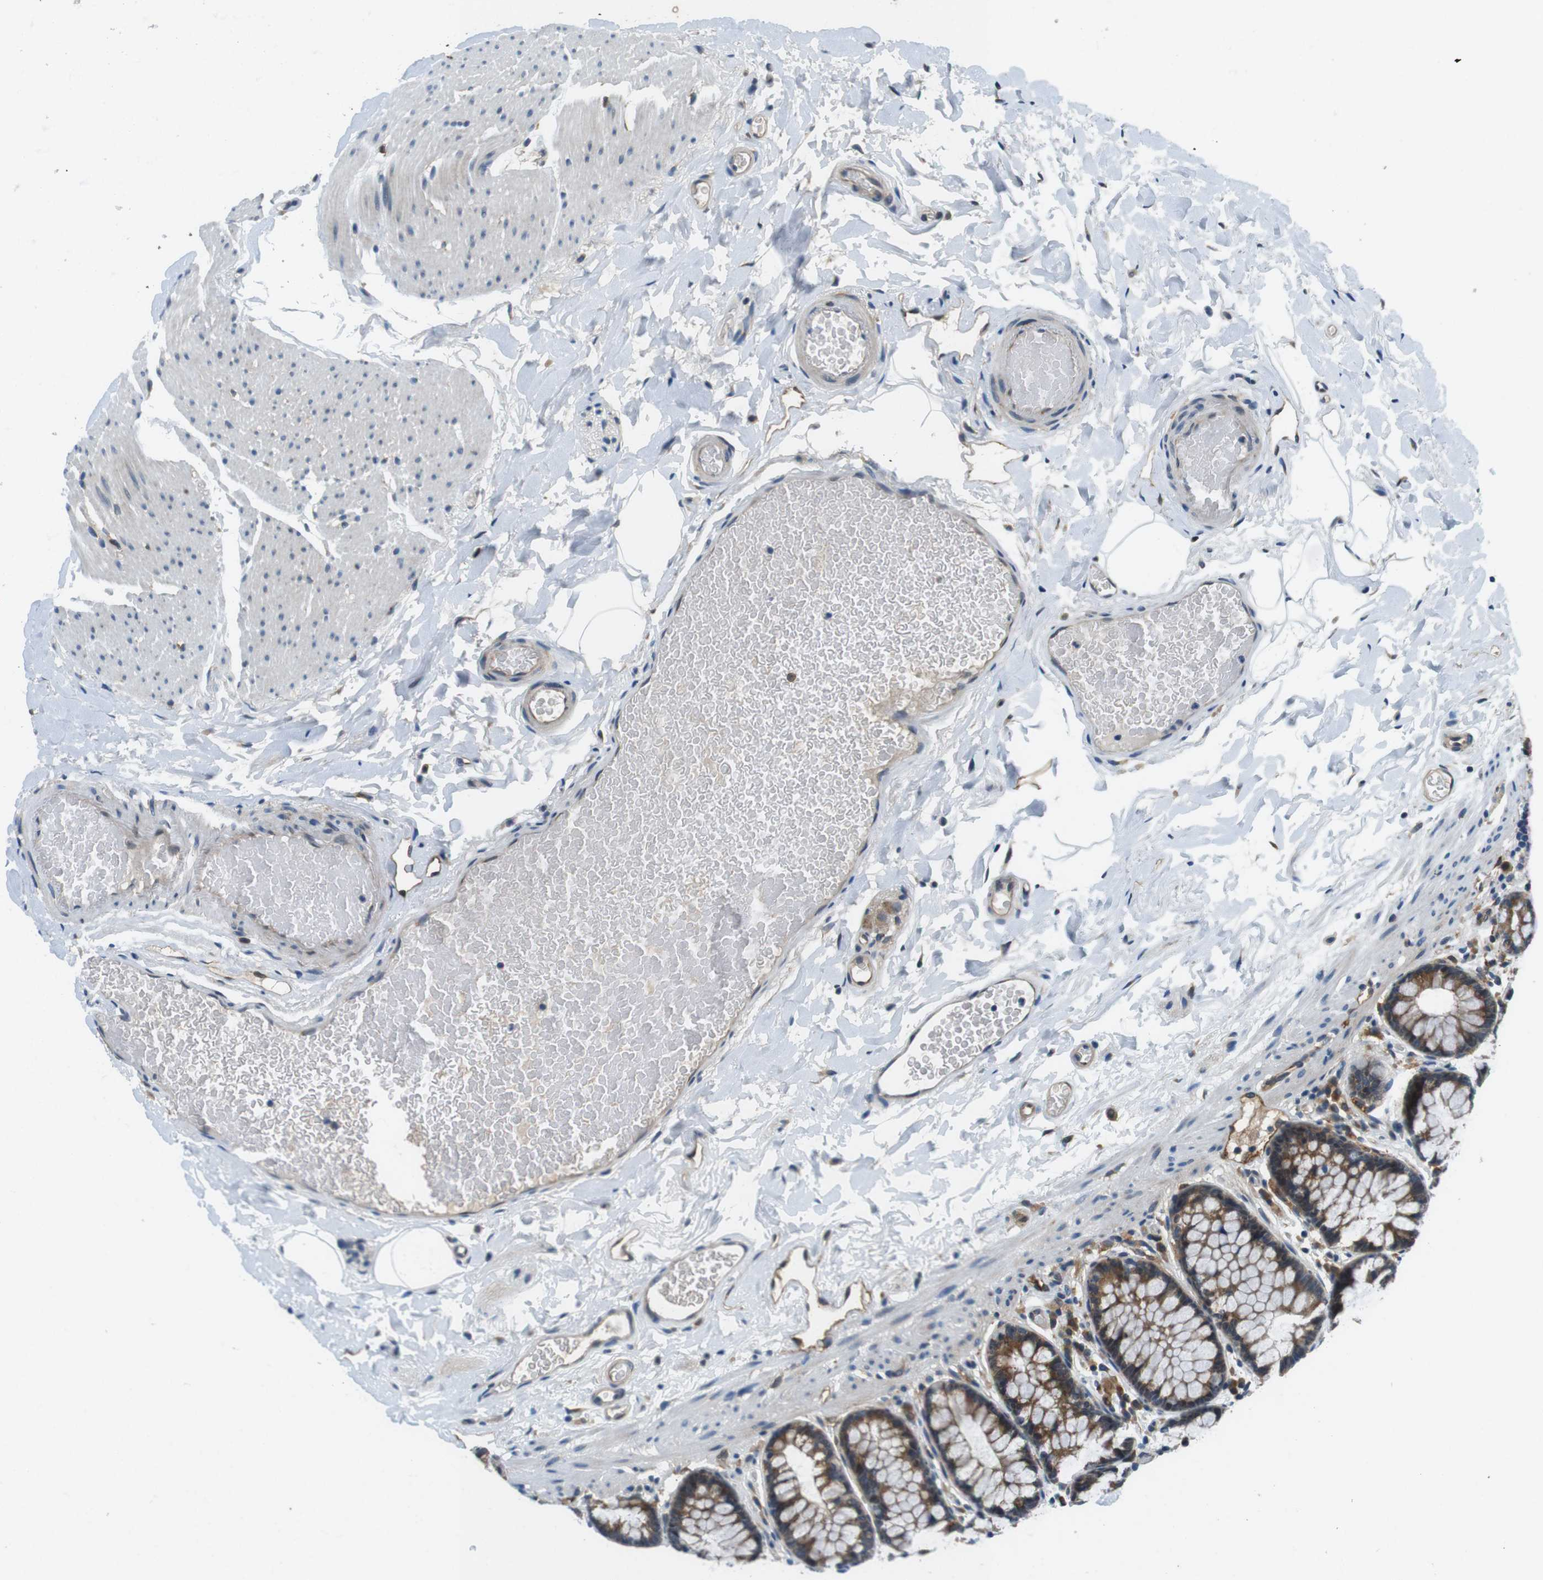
{"staining": {"intensity": "negative", "quantity": "none", "location": "none"}, "tissue": "colon", "cell_type": "Endothelial cells", "image_type": "normal", "snomed": [{"axis": "morphology", "description": "Normal tissue, NOS"}, {"axis": "topography", "description": "Colon"}], "caption": "The image demonstrates no staining of endothelial cells in benign colon.", "gene": "PALD1", "patient": {"sex": "female", "age": 80}}